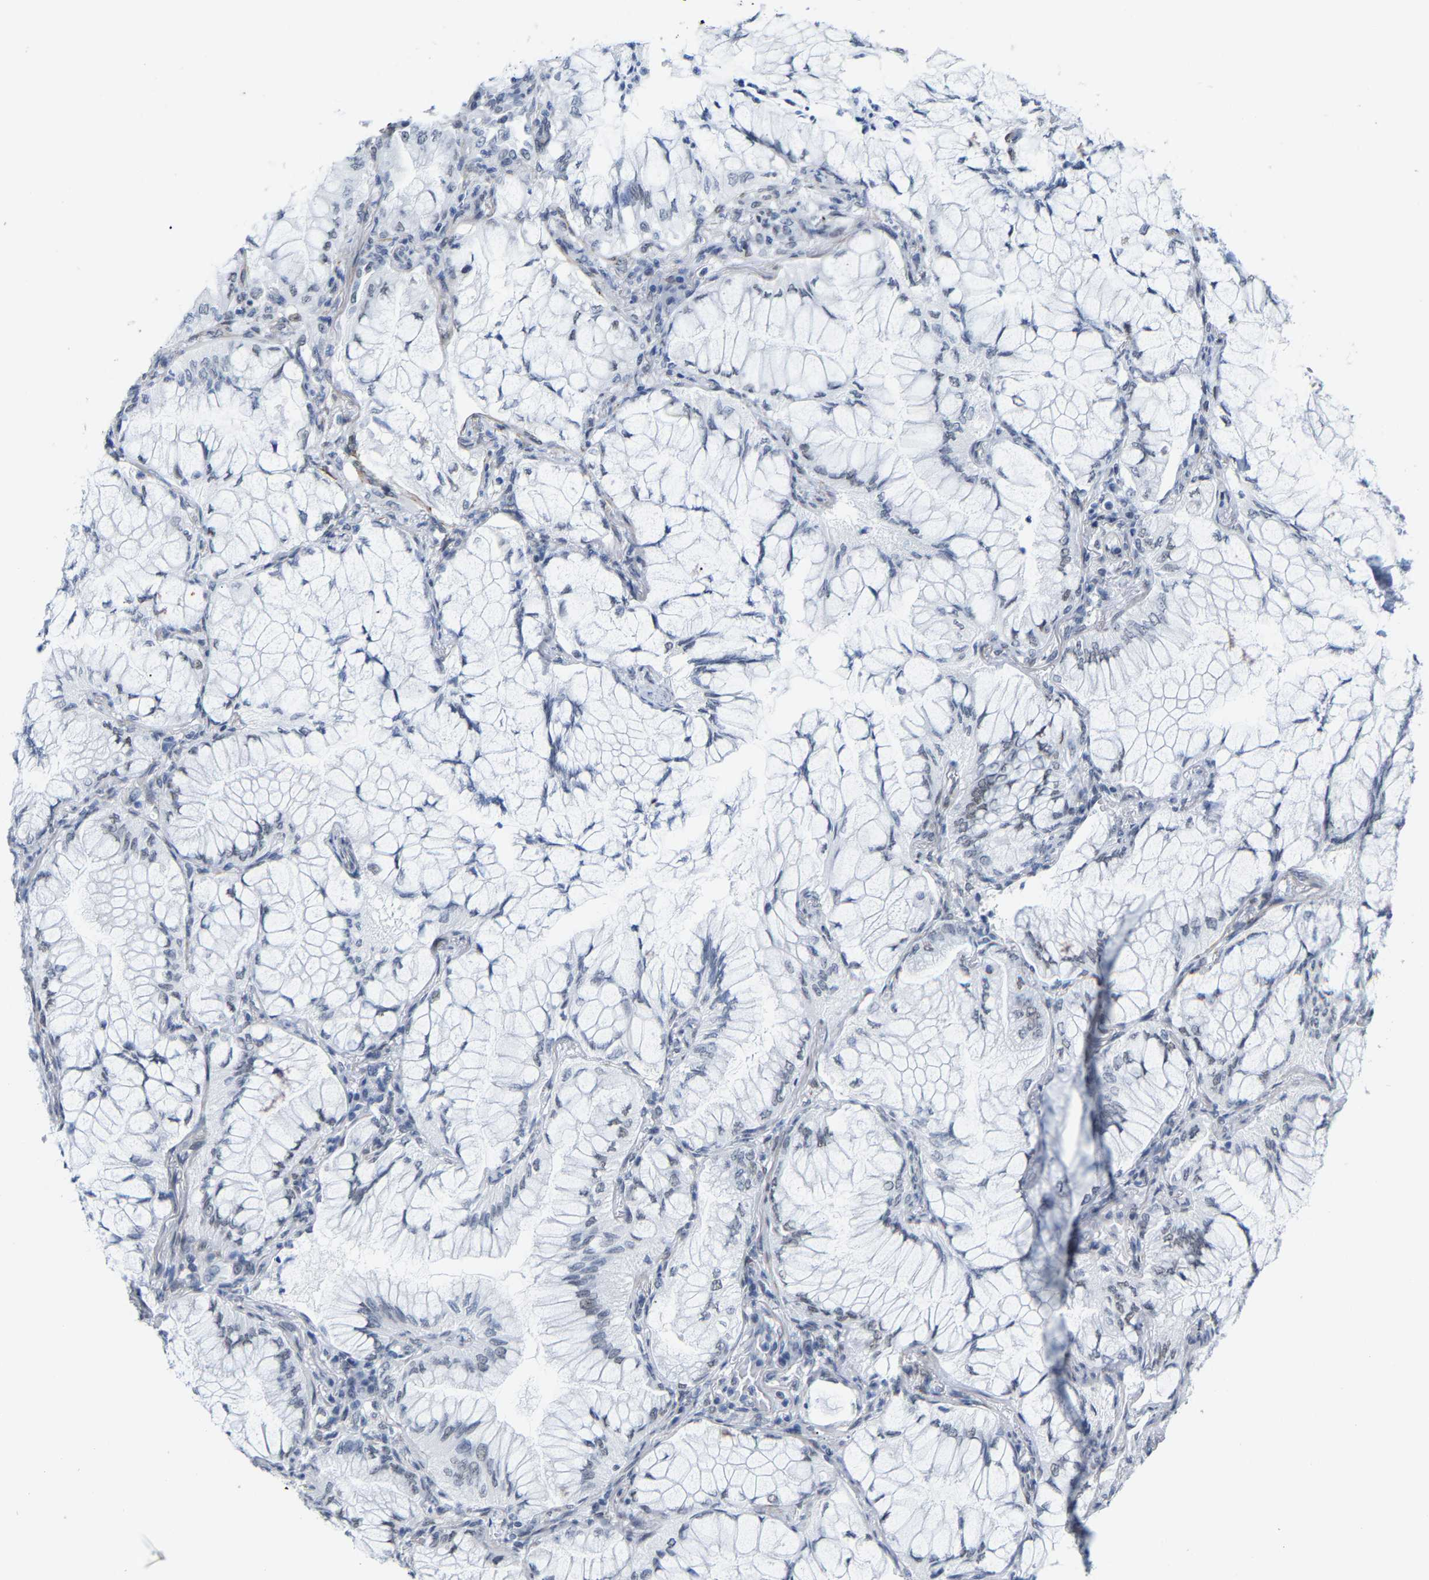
{"staining": {"intensity": "negative", "quantity": "none", "location": "none"}, "tissue": "lung cancer", "cell_type": "Tumor cells", "image_type": "cancer", "snomed": [{"axis": "morphology", "description": "Adenocarcinoma, NOS"}, {"axis": "topography", "description": "Lung"}], "caption": "Protein analysis of lung cancer displays no significant positivity in tumor cells.", "gene": "FAM180A", "patient": {"sex": "female", "age": 70}}